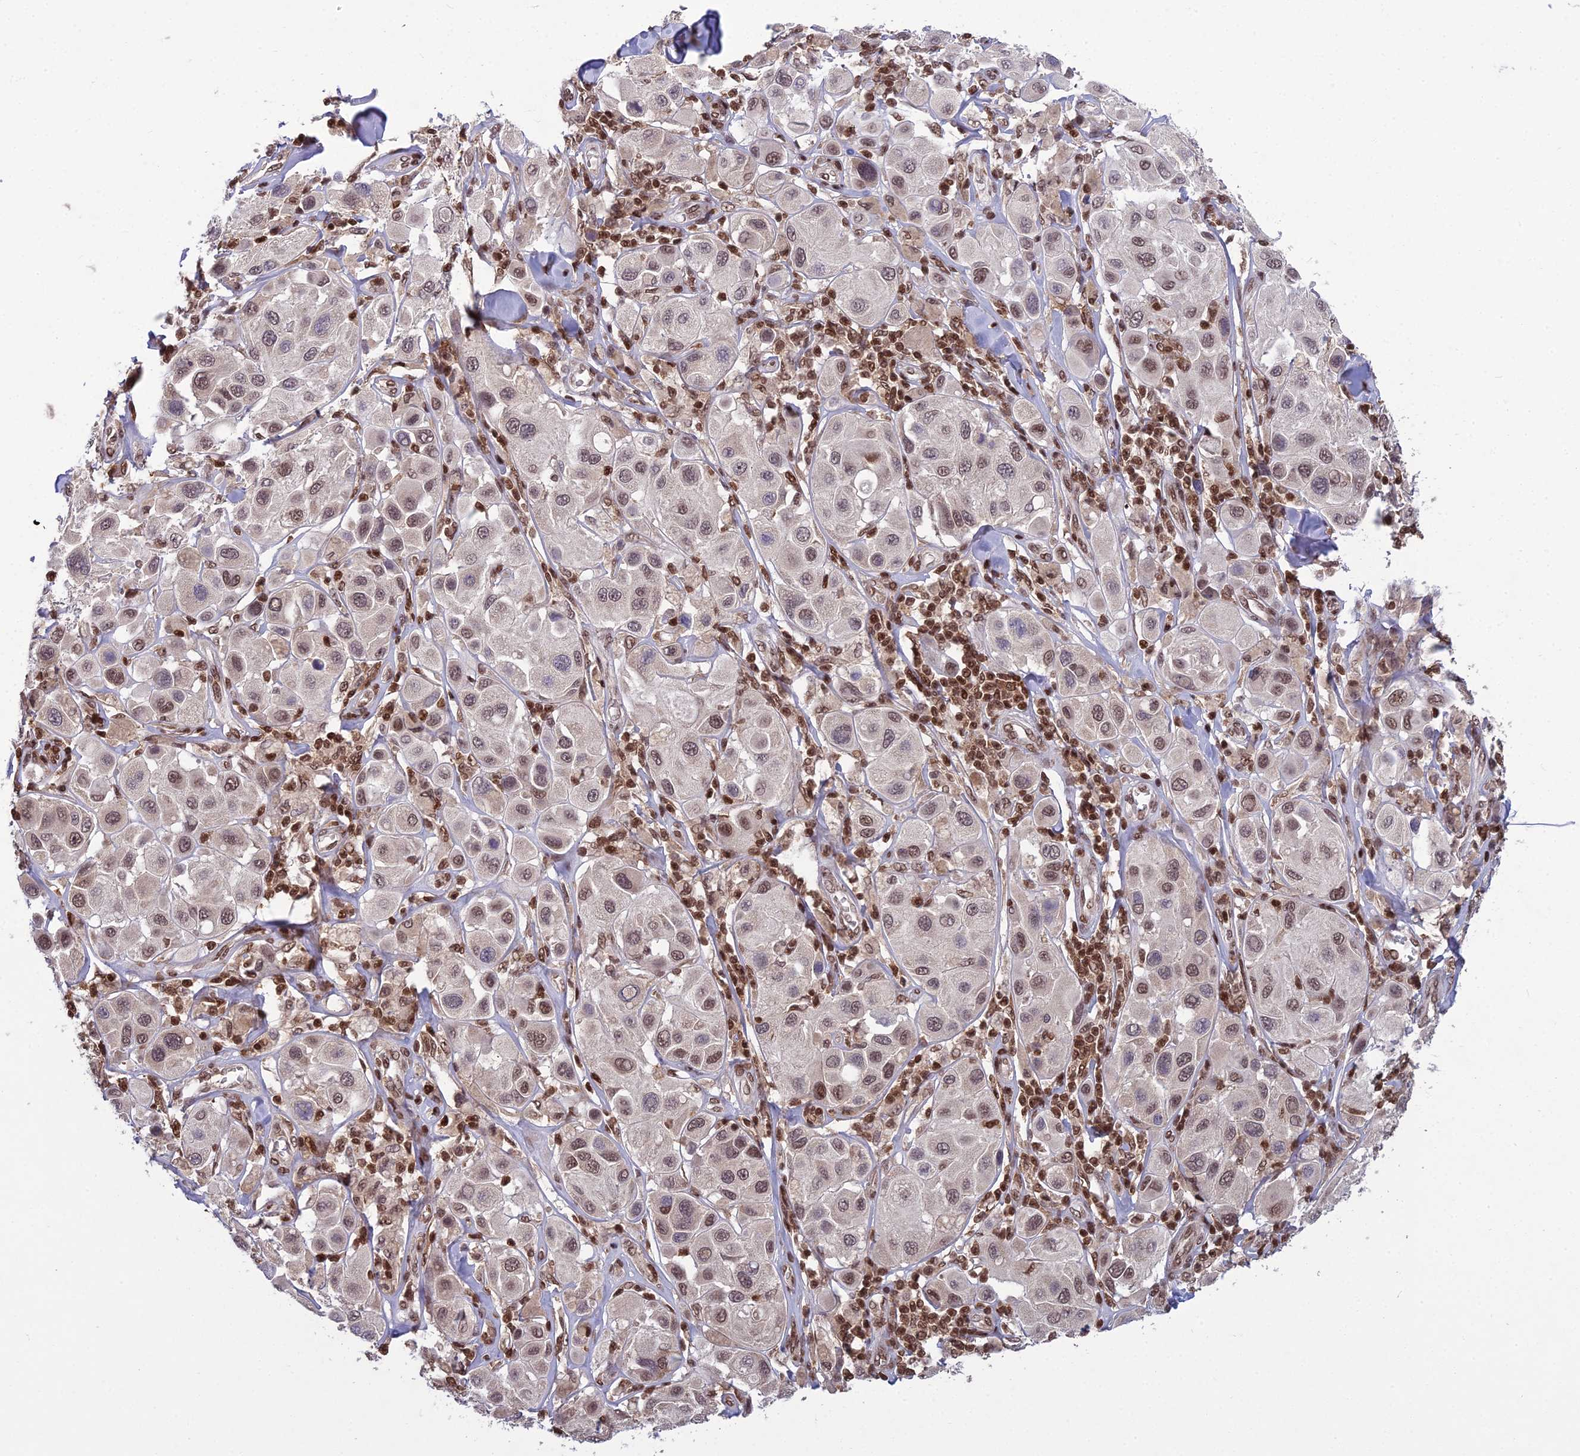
{"staining": {"intensity": "moderate", "quantity": ">75%", "location": "nuclear"}, "tissue": "melanoma", "cell_type": "Tumor cells", "image_type": "cancer", "snomed": [{"axis": "morphology", "description": "Malignant melanoma, Metastatic site"}, {"axis": "topography", "description": "Skin"}], "caption": "Malignant melanoma (metastatic site) stained with a protein marker displays moderate staining in tumor cells.", "gene": "GMEB1", "patient": {"sex": "male", "age": 41}}